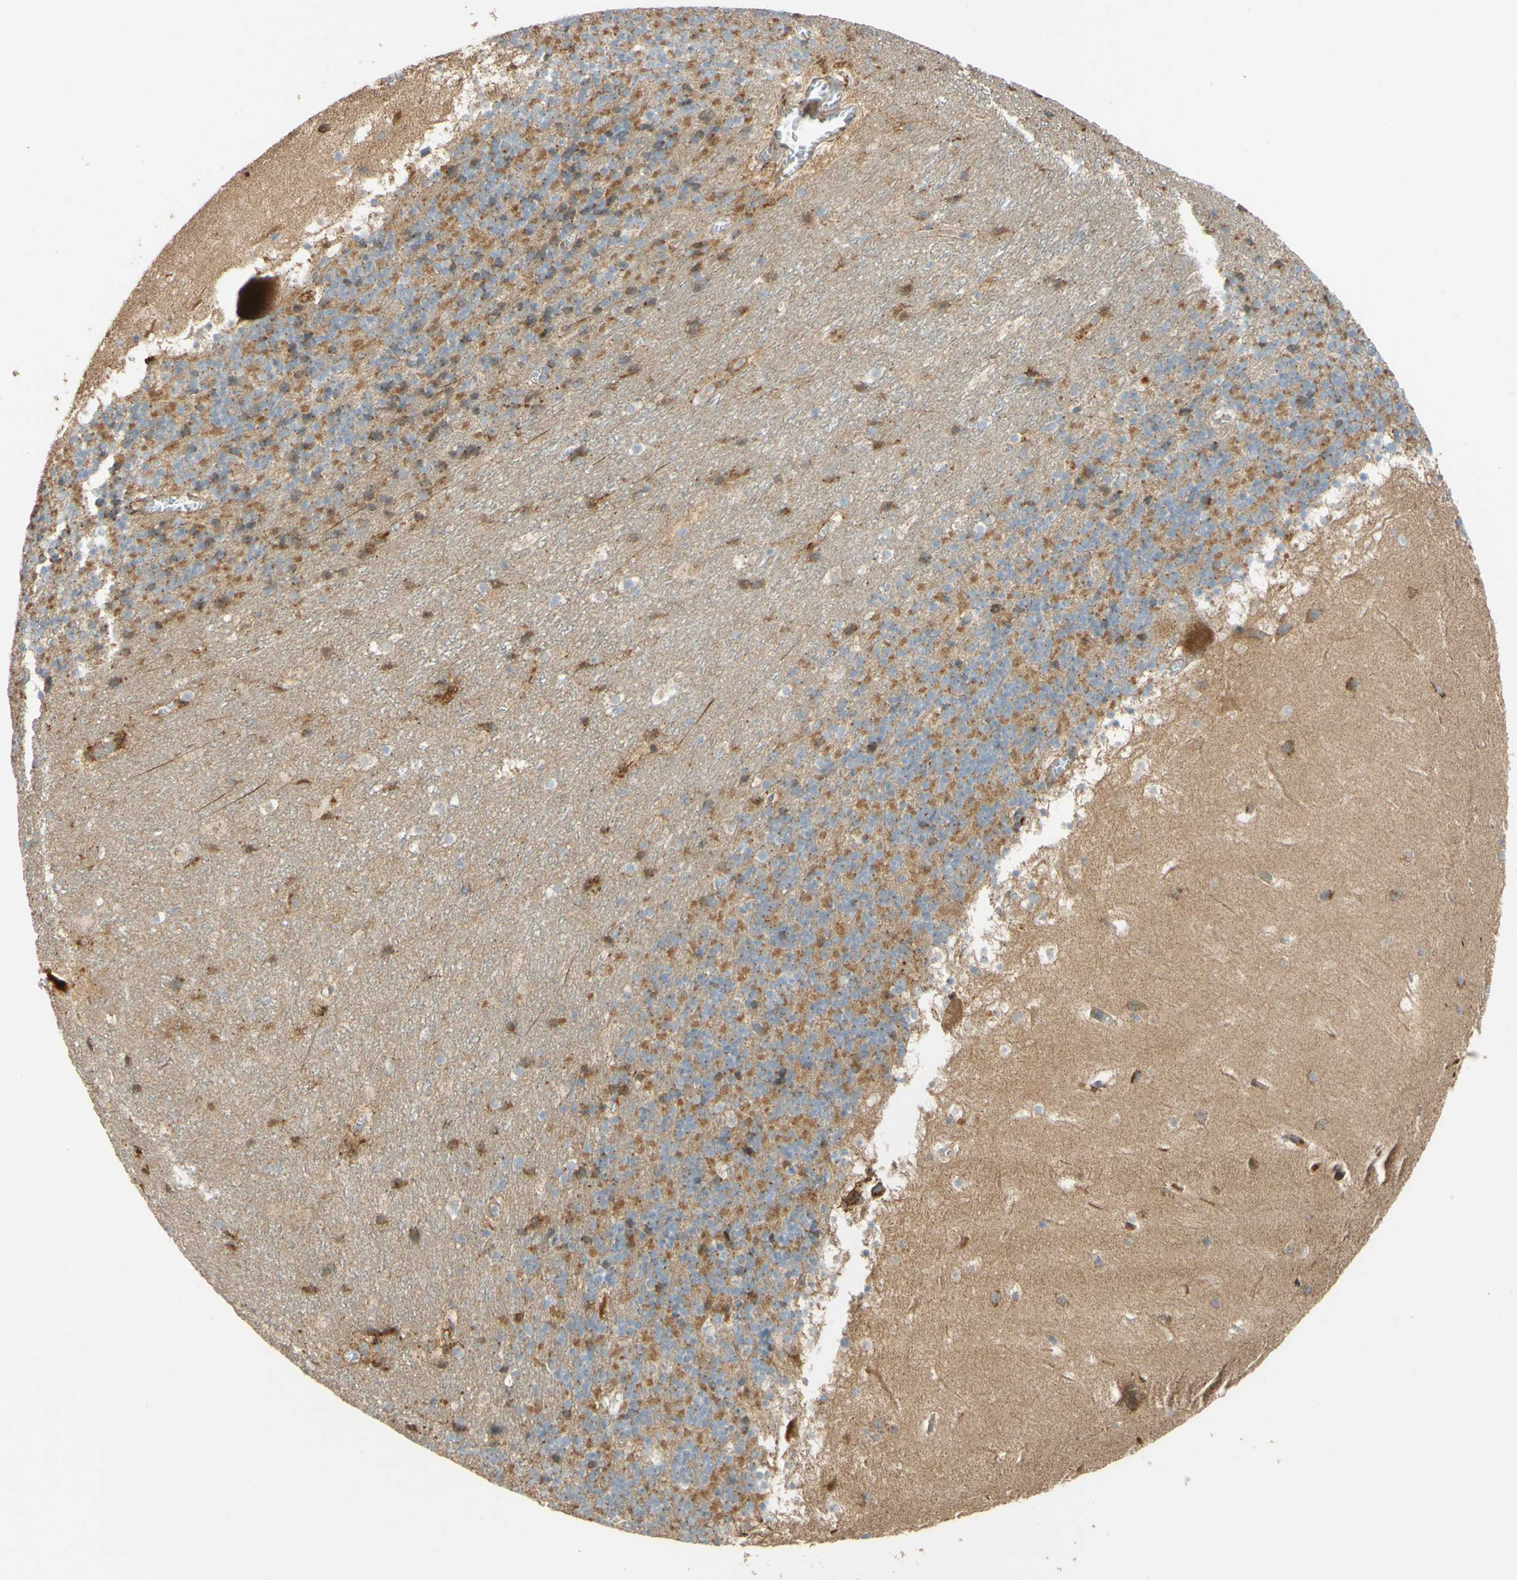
{"staining": {"intensity": "moderate", "quantity": "25%-75%", "location": "cytoplasmic/membranous"}, "tissue": "cerebellum", "cell_type": "Cells in granular layer", "image_type": "normal", "snomed": [{"axis": "morphology", "description": "Normal tissue, NOS"}, {"axis": "topography", "description": "Cerebellum"}], "caption": "Immunohistochemical staining of benign human cerebellum exhibits 25%-75% levels of moderate cytoplasmic/membranous protein staining in about 25%-75% of cells in granular layer.", "gene": "DKK3", "patient": {"sex": "male", "age": 45}}